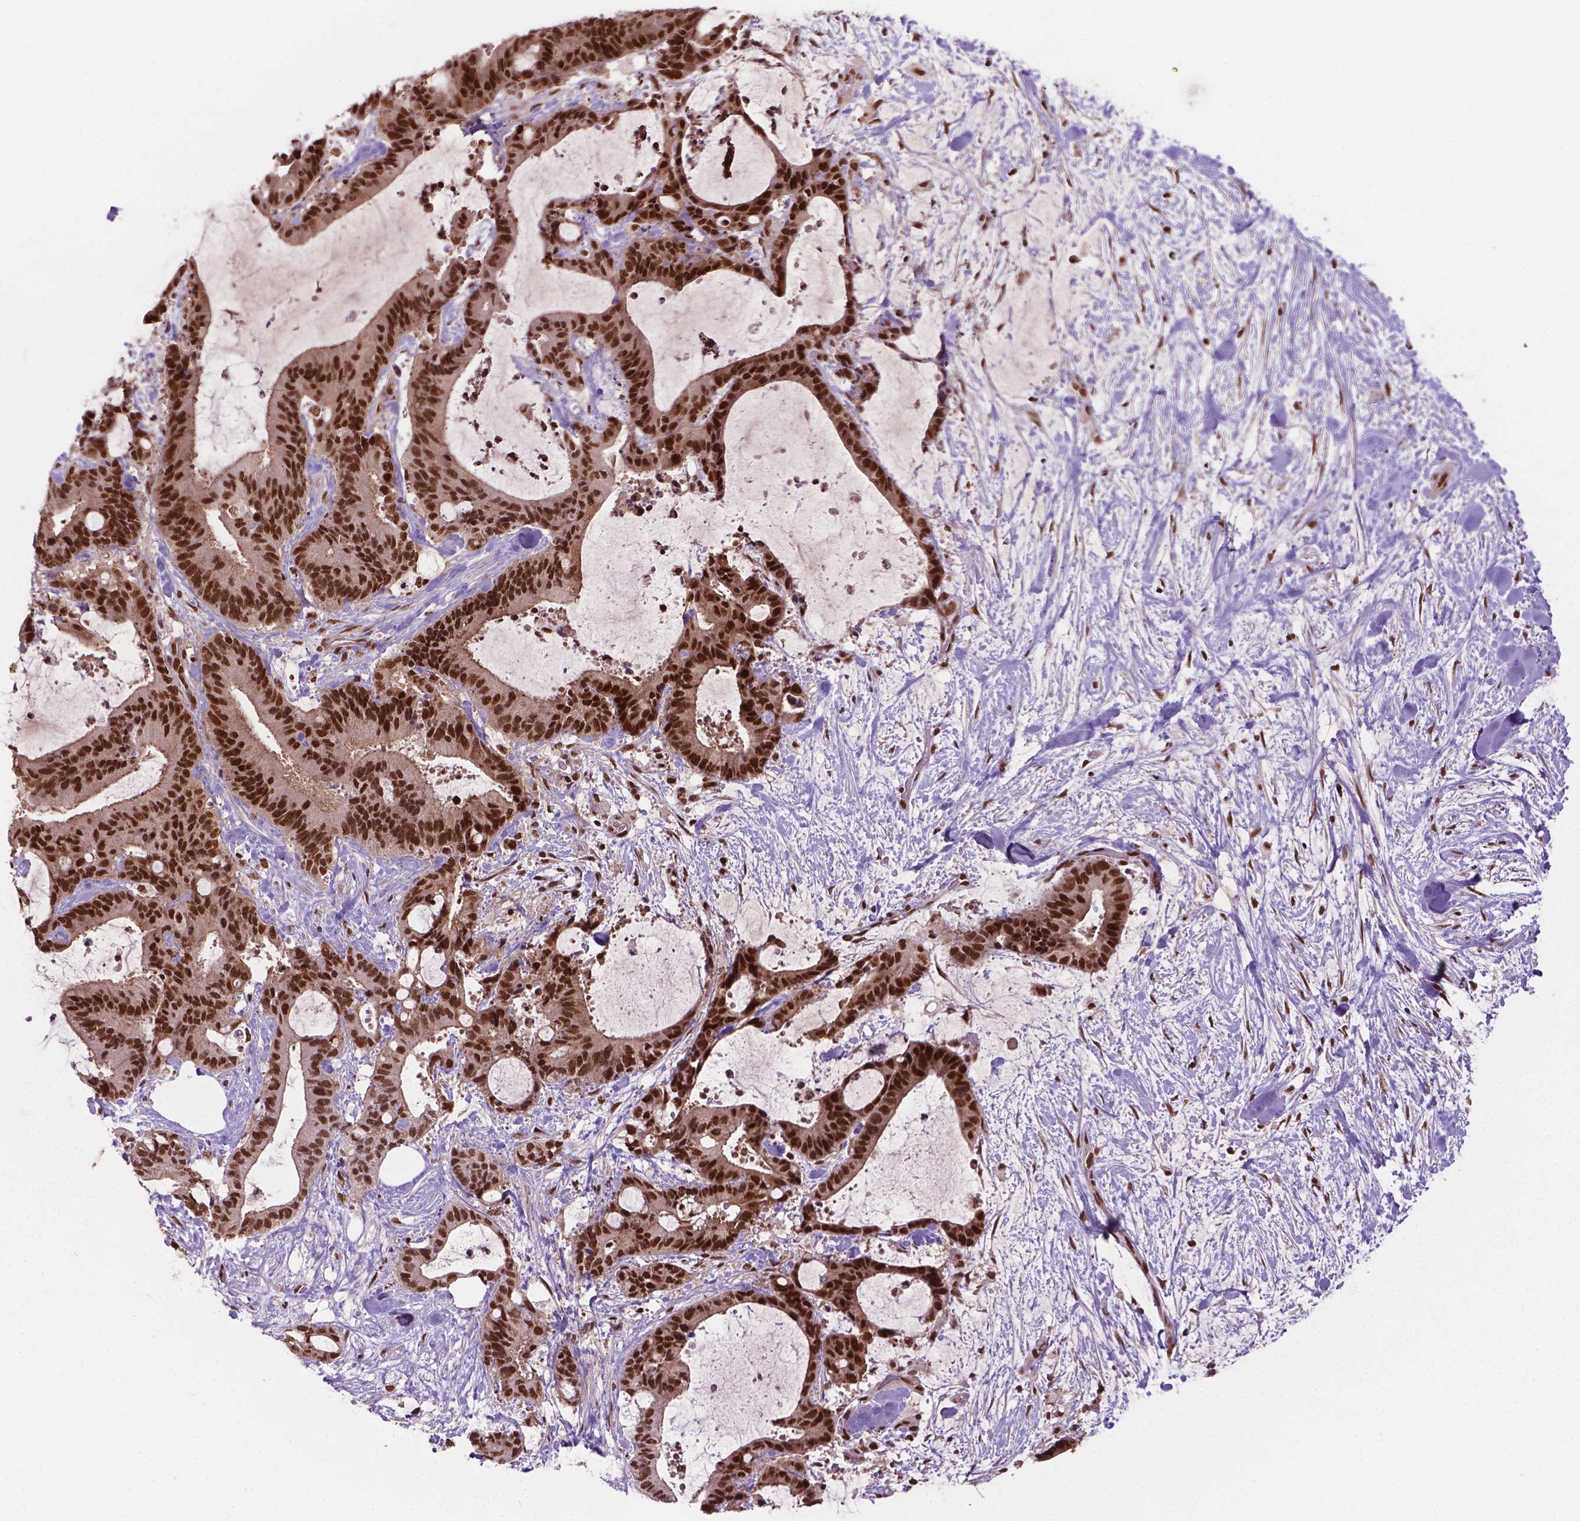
{"staining": {"intensity": "strong", "quantity": ">75%", "location": "nuclear"}, "tissue": "liver cancer", "cell_type": "Tumor cells", "image_type": "cancer", "snomed": [{"axis": "morphology", "description": "Cholangiocarcinoma"}, {"axis": "topography", "description": "Liver"}], "caption": "Immunohistochemical staining of cholangiocarcinoma (liver) exhibits strong nuclear protein expression in approximately >75% of tumor cells.", "gene": "SIRT6", "patient": {"sex": "female", "age": 73}}